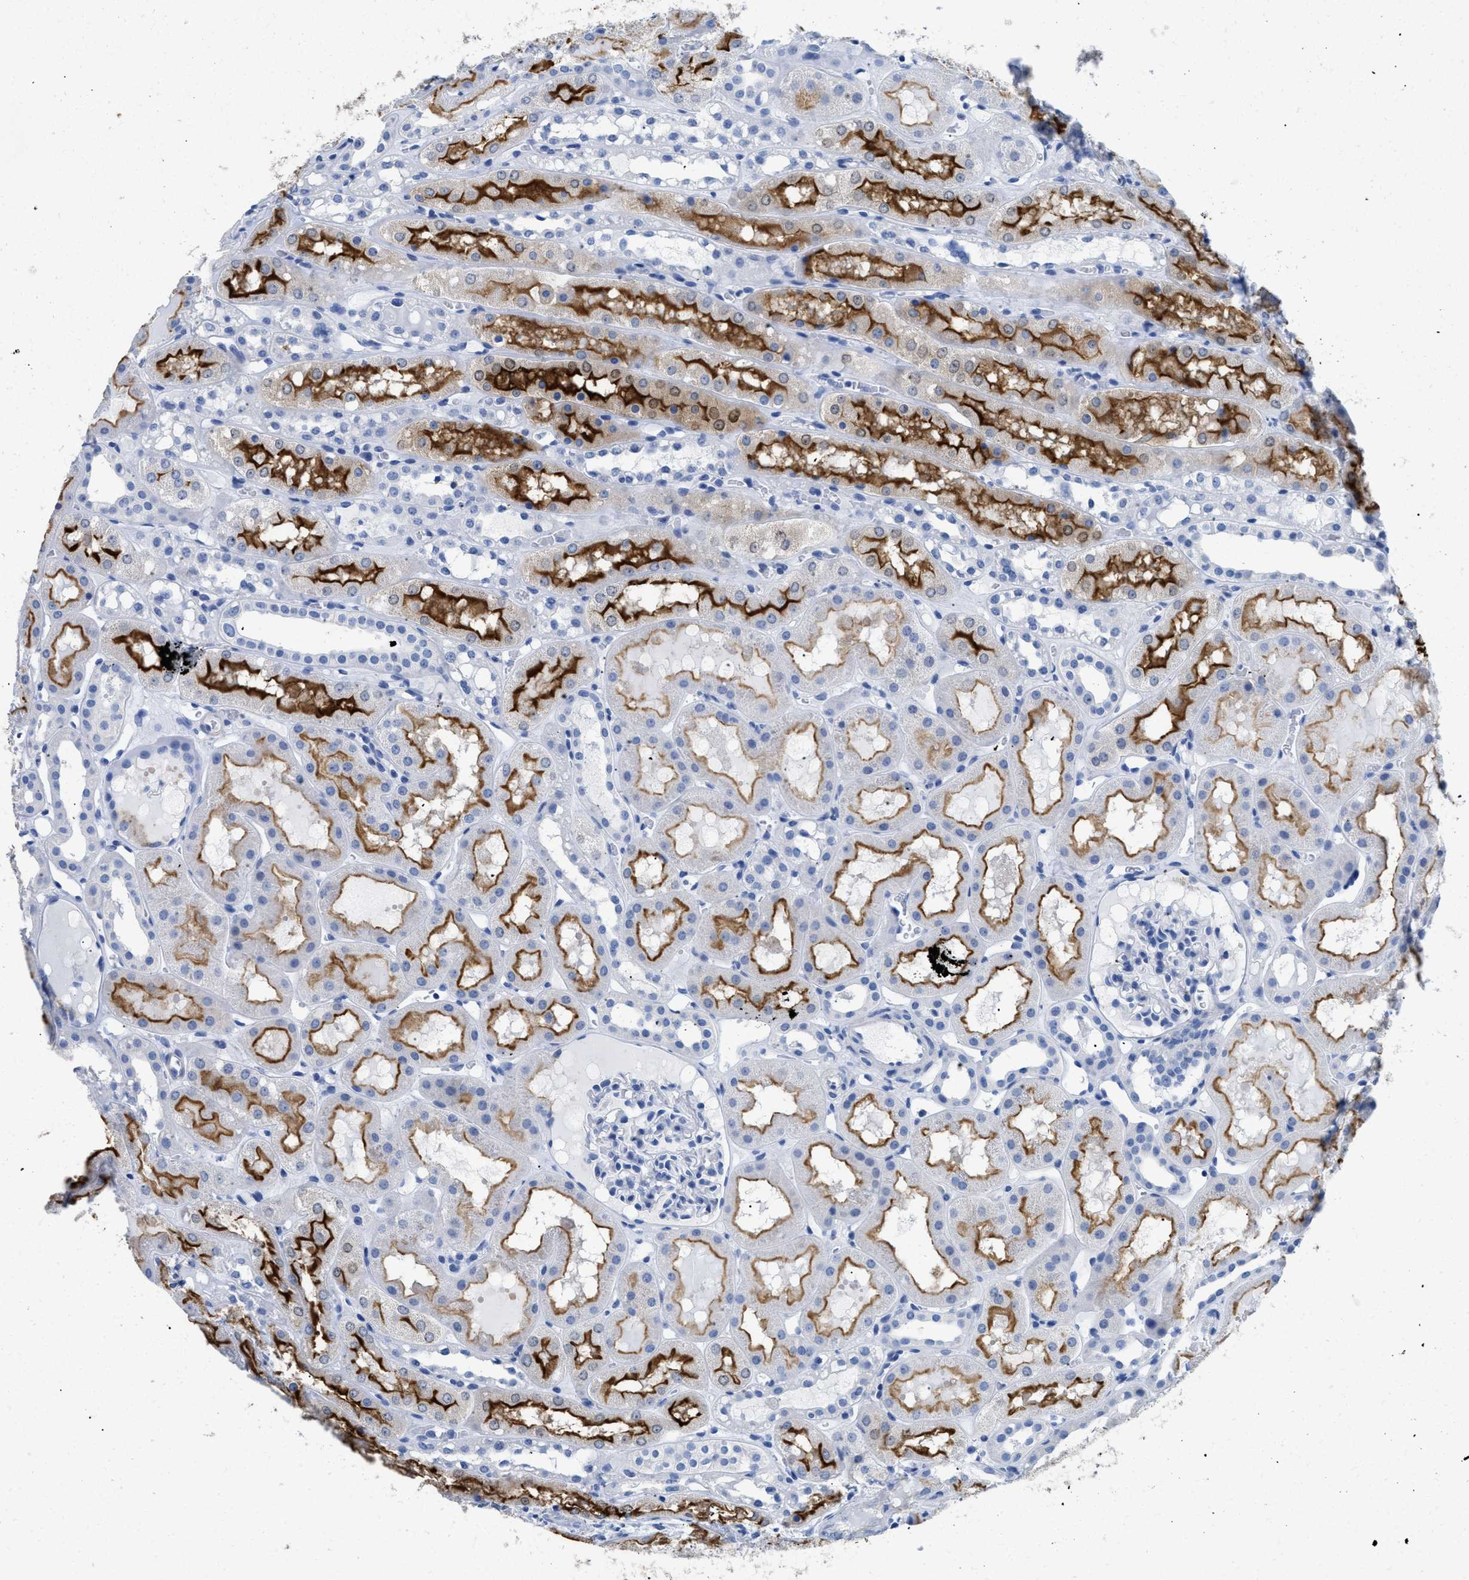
{"staining": {"intensity": "negative", "quantity": "none", "location": "none"}, "tissue": "kidney", "cell_type": "Cells in glomeruli", "image_type": "normal", "snomed": [{"axis": "morphology", "description": "Normal tissue, NOS"}, {"axis": "topography", "description": "Kidney"}, {"axis": "topography", "description": "Urinary bladder"}], "caption": "DAB (3,3'-diaminobenzidine) immunohistochemical staining of benign human kidney reveals no significant positivity in cells in glomeruli. The staining was performed using DAB (3,3'-diaminobenzidine) to visualize the protein expression in brown, while the nuclei were stained in blue with hematoxylin (Magnification: 20x).", "gene": "DLC1", "patient": {"sex": "male", "age": 16}}